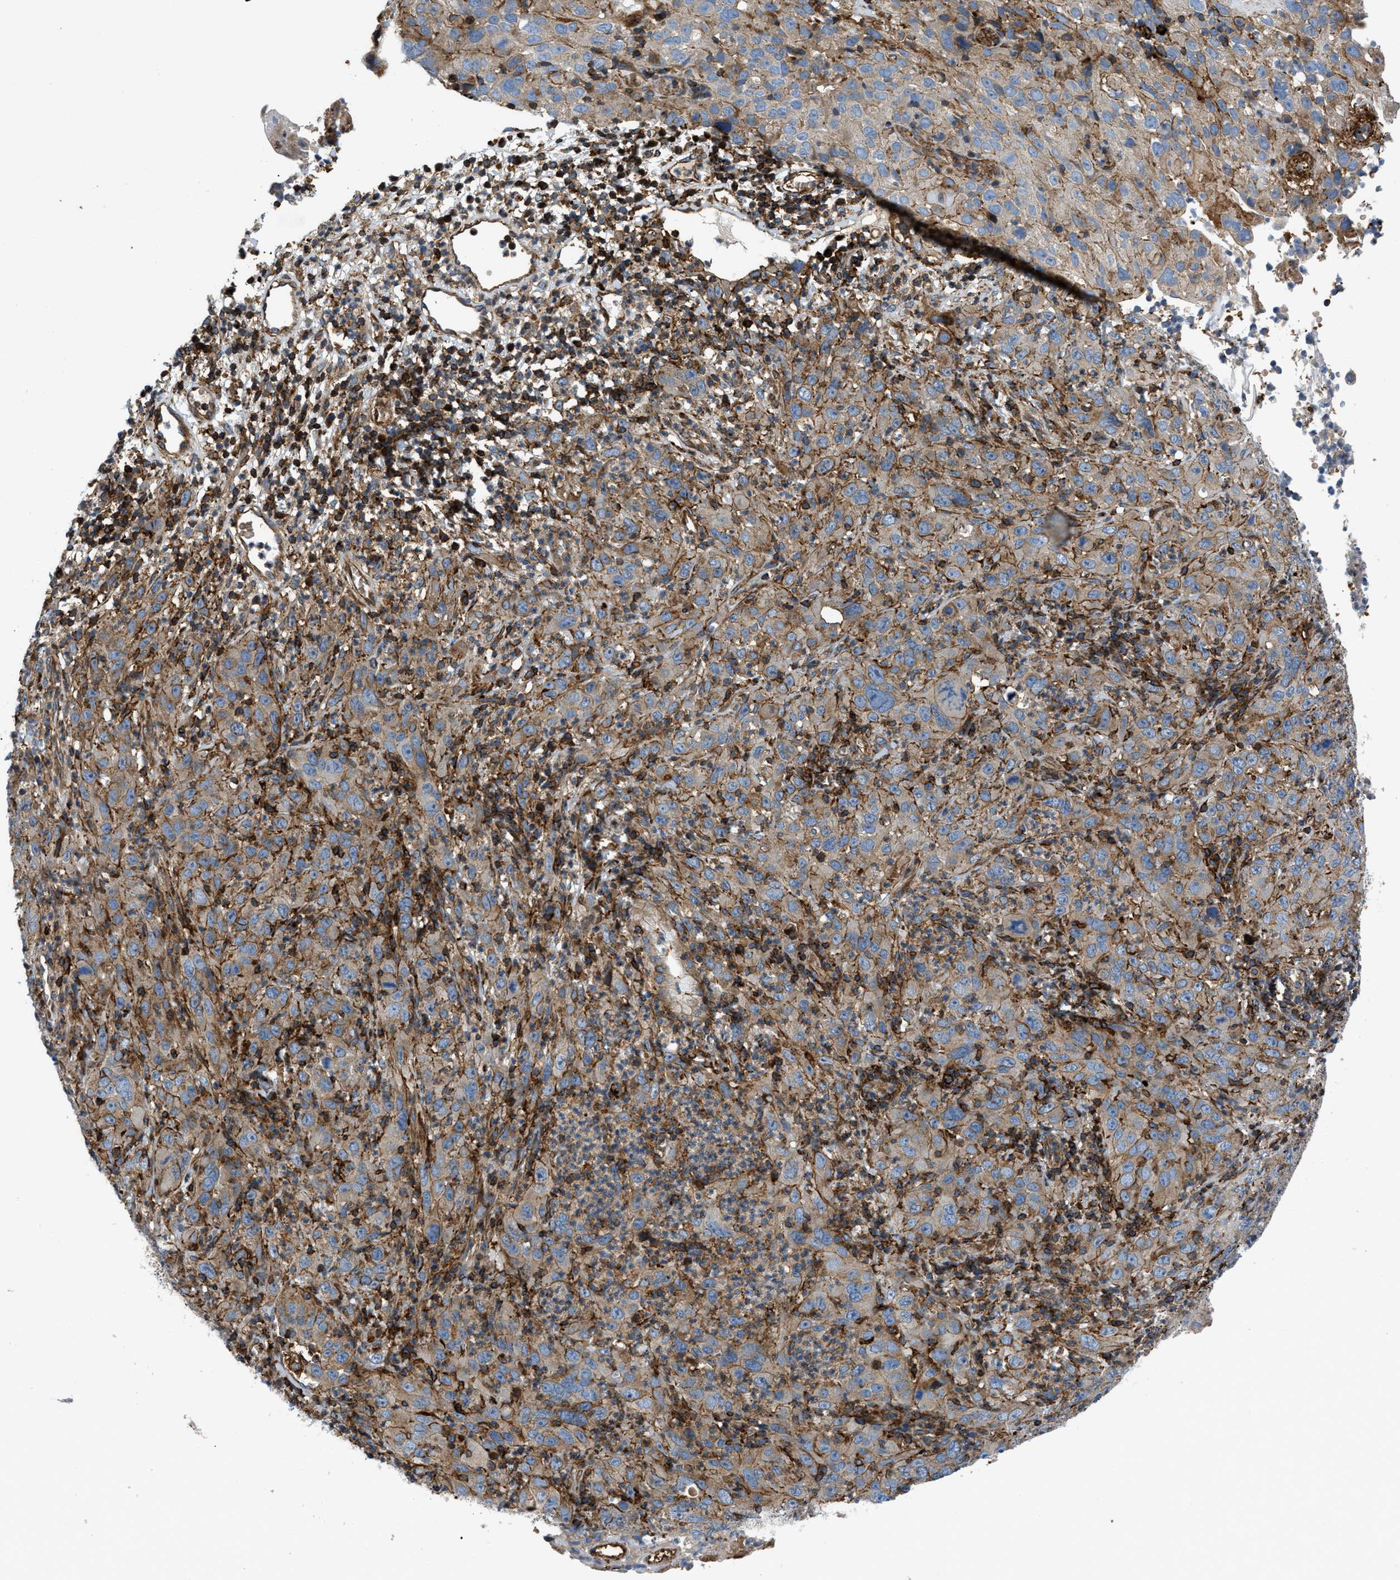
{"staining": {"intensity": "moderate", "quantity": ">75%", "location": "cytoplasmic/membranous"}, "tissue": "cervical cancer", "cell_type": "Tumor cells", "image_type": "cancer", "snomed": [{"axis": "morphology", "description": "Squamous cell carcinoma, NOS"}, {"axis": "topography", "description": "Cervix"}], "caption": "A high-resolution histopathology image shows immunohistochemistry (IHC) staining of squamous cell carcinoma (cervical), which shows moderate cytoplasmic/membranous staining in about >75% of tumor cells. Nuclei are stained in blue.", "gene": "DHODH", "patient": {"sex": "female", "age": 32}}